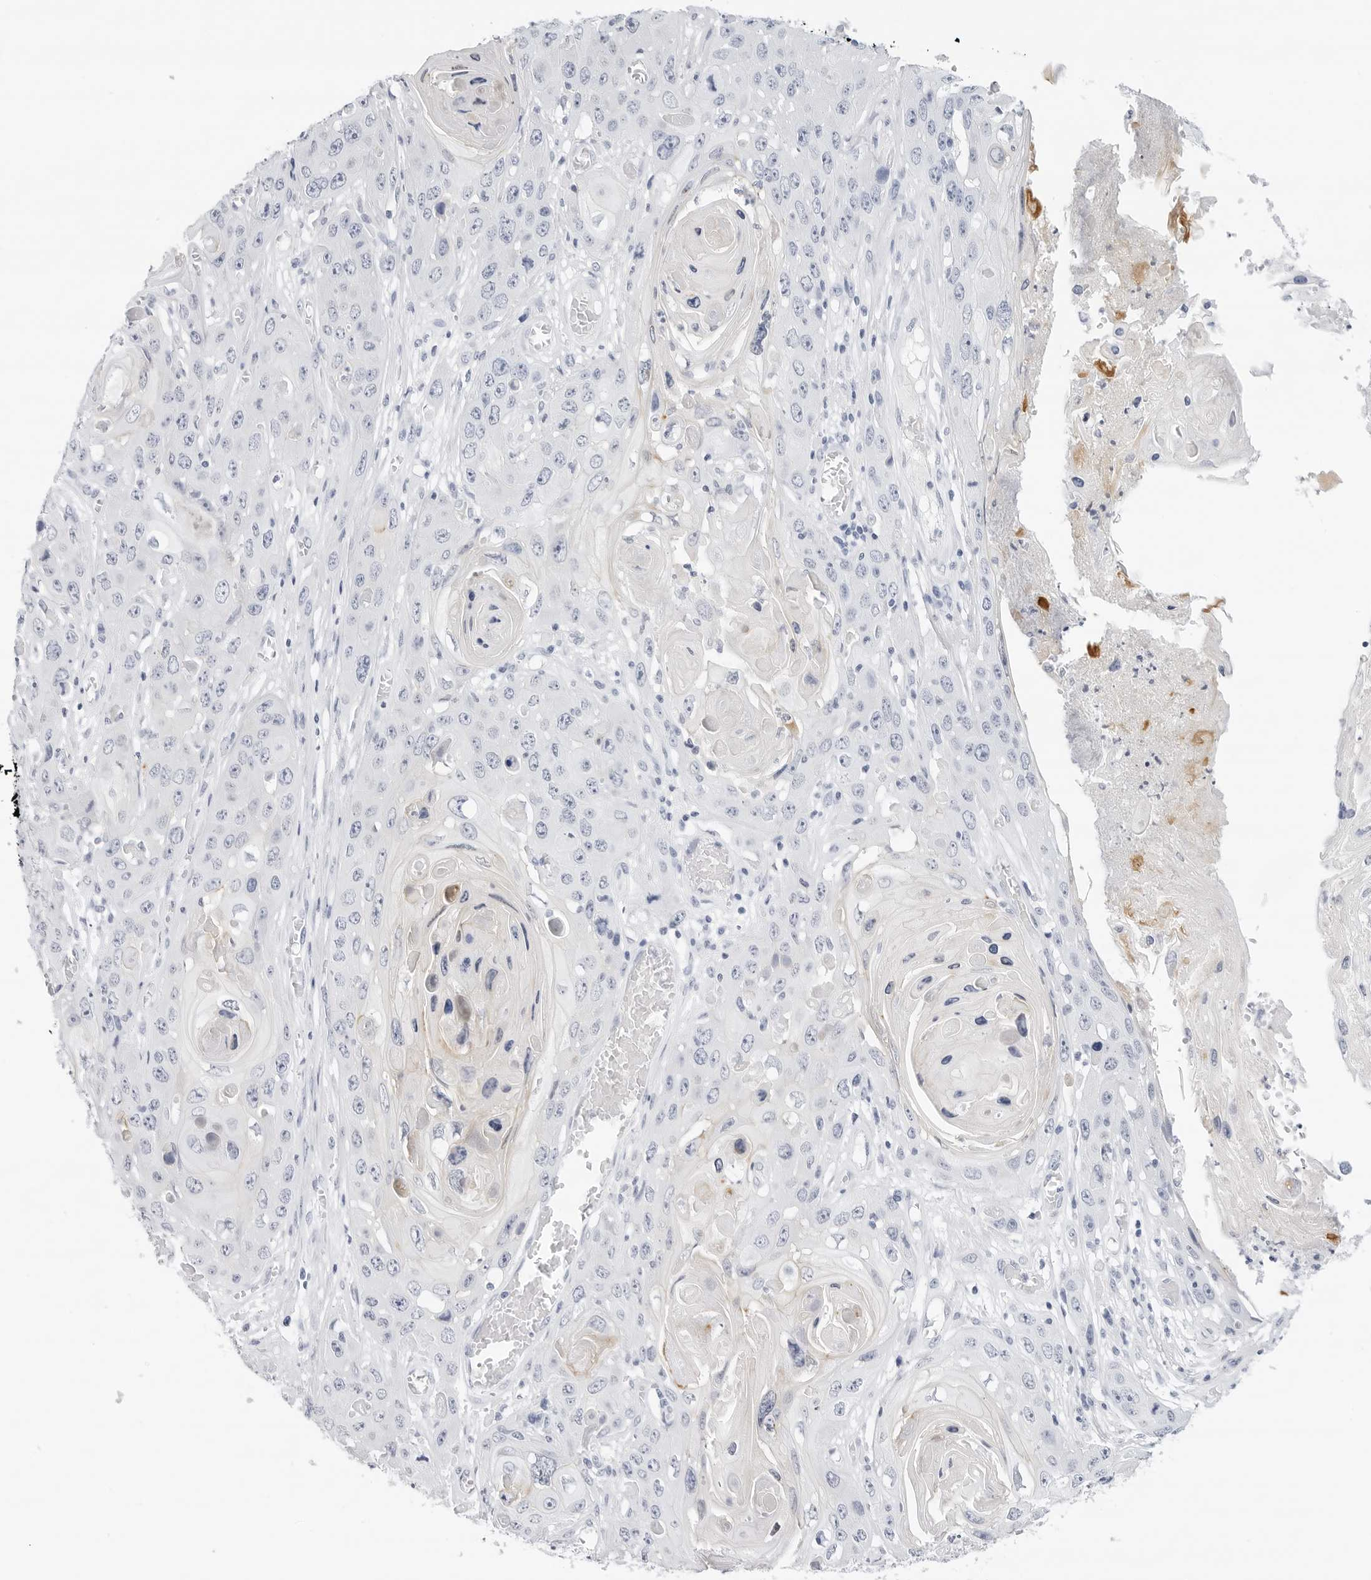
{"staining": {"intensity": "negative", "quantity": "none", "location": "none"}, "tissue": "skin cancer", "cell_type": "Tumor cells", "image_type": "cancer", "snomed": [{"axis": "morphology", "description": "Squamous cell carcinoma, NOS"}, {"axis": "topography", "description": "Skin"}], "caption": "DAB (3,3'-diaminobenzidine) immunohistochemical staining of human skin cancer (squamous cell carcinoma) displays no significant expression in tumor cells.", "gene": "SLC19A1", "patient": {"sex": "male", "age": 55}}